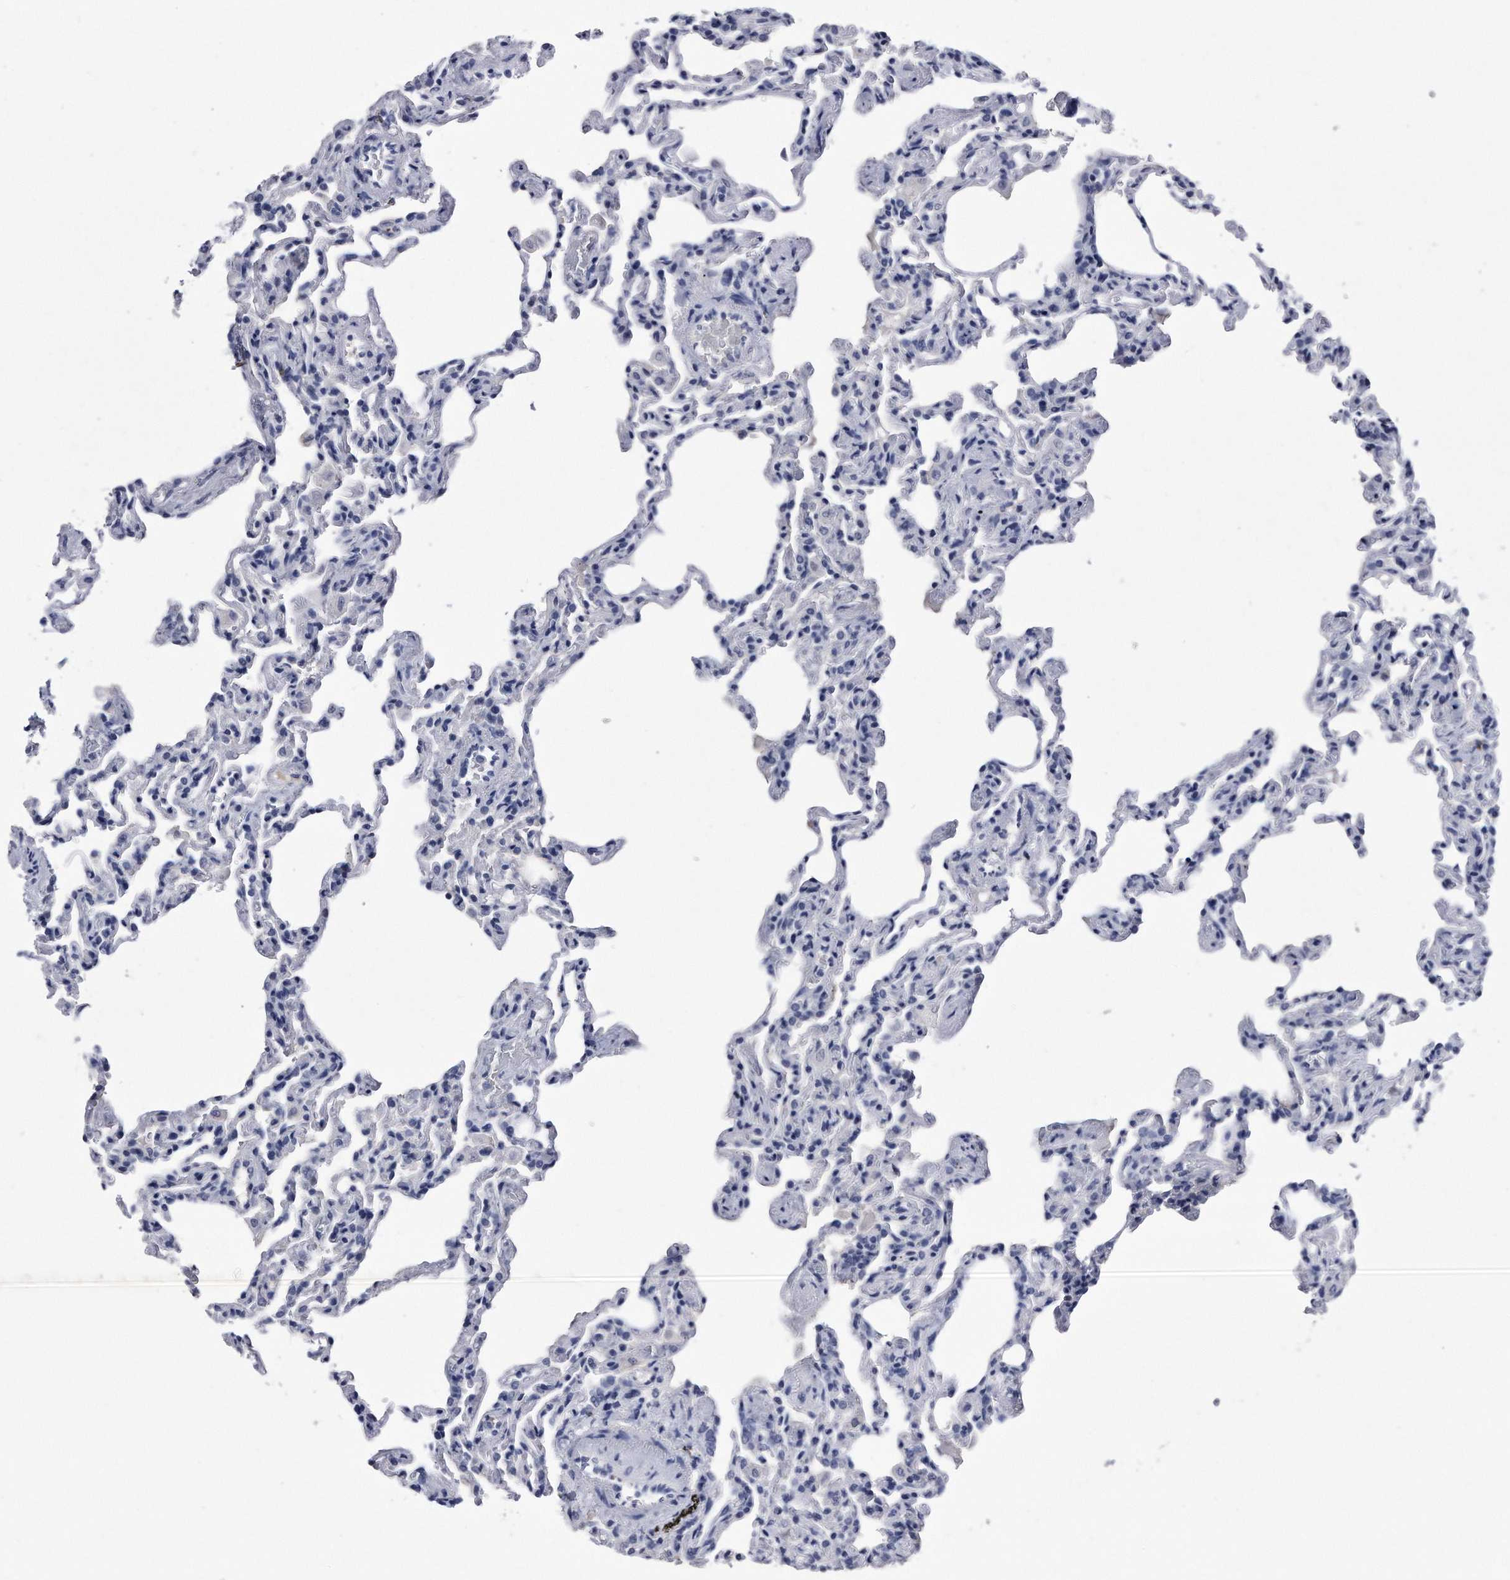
{"staining": {"intensity": "negative", "quantity": "none", "location": "none"}, "tissue": "lung", "cell_type": "Alveolar cells", "image_type": "normal", "snomed": [{"axis": "morphology", "description": "Normal tissue, NOS"}, {"axis": "topography", "description": "Lung"}], "caption": "This is a photomicrograph of immunohistochemistry staining of benign lung, which shows no staining in alveolar cells.", "gene": "KCTD8", "patient": {"sex": "male", "age": 20}}